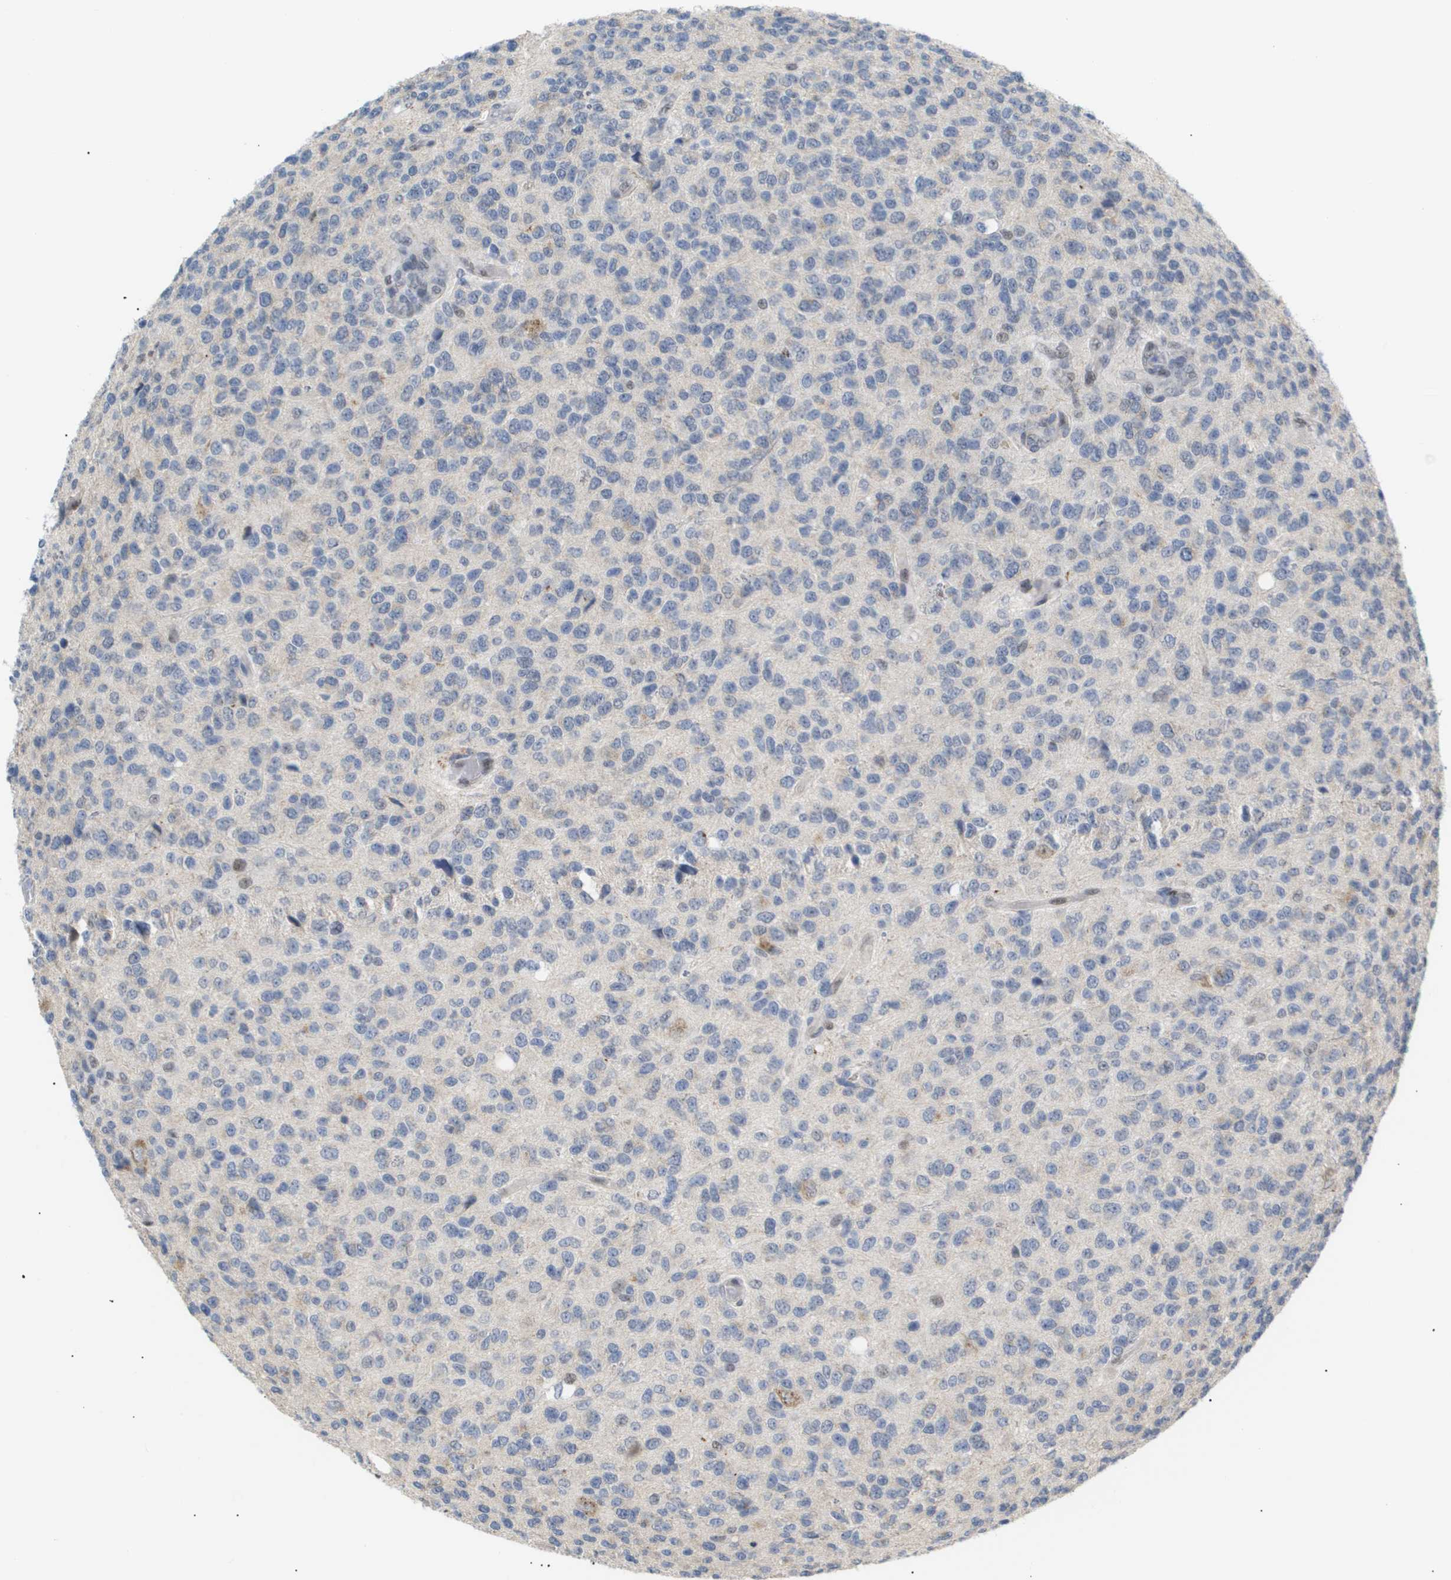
{"staining": {"intensity": "negative", "quantity": "none", "location": "none"}, "tissue": "glioma", "cell_type": "Tumor cells", "image_type": "cancer", "snomed": [{"axis": "morphology", "description": "Glioma, malignant, High grade"}, {"axis": "topography", "description": "pancreas cauda"}], "caption": "High-grade glioma (malignant) was stained to show a protein in brown. There is no significant staining in tumor cells. Nuclei are stained in blue.", "gene": "PPARD", "patient": {"sex": "male", "age": 60}}